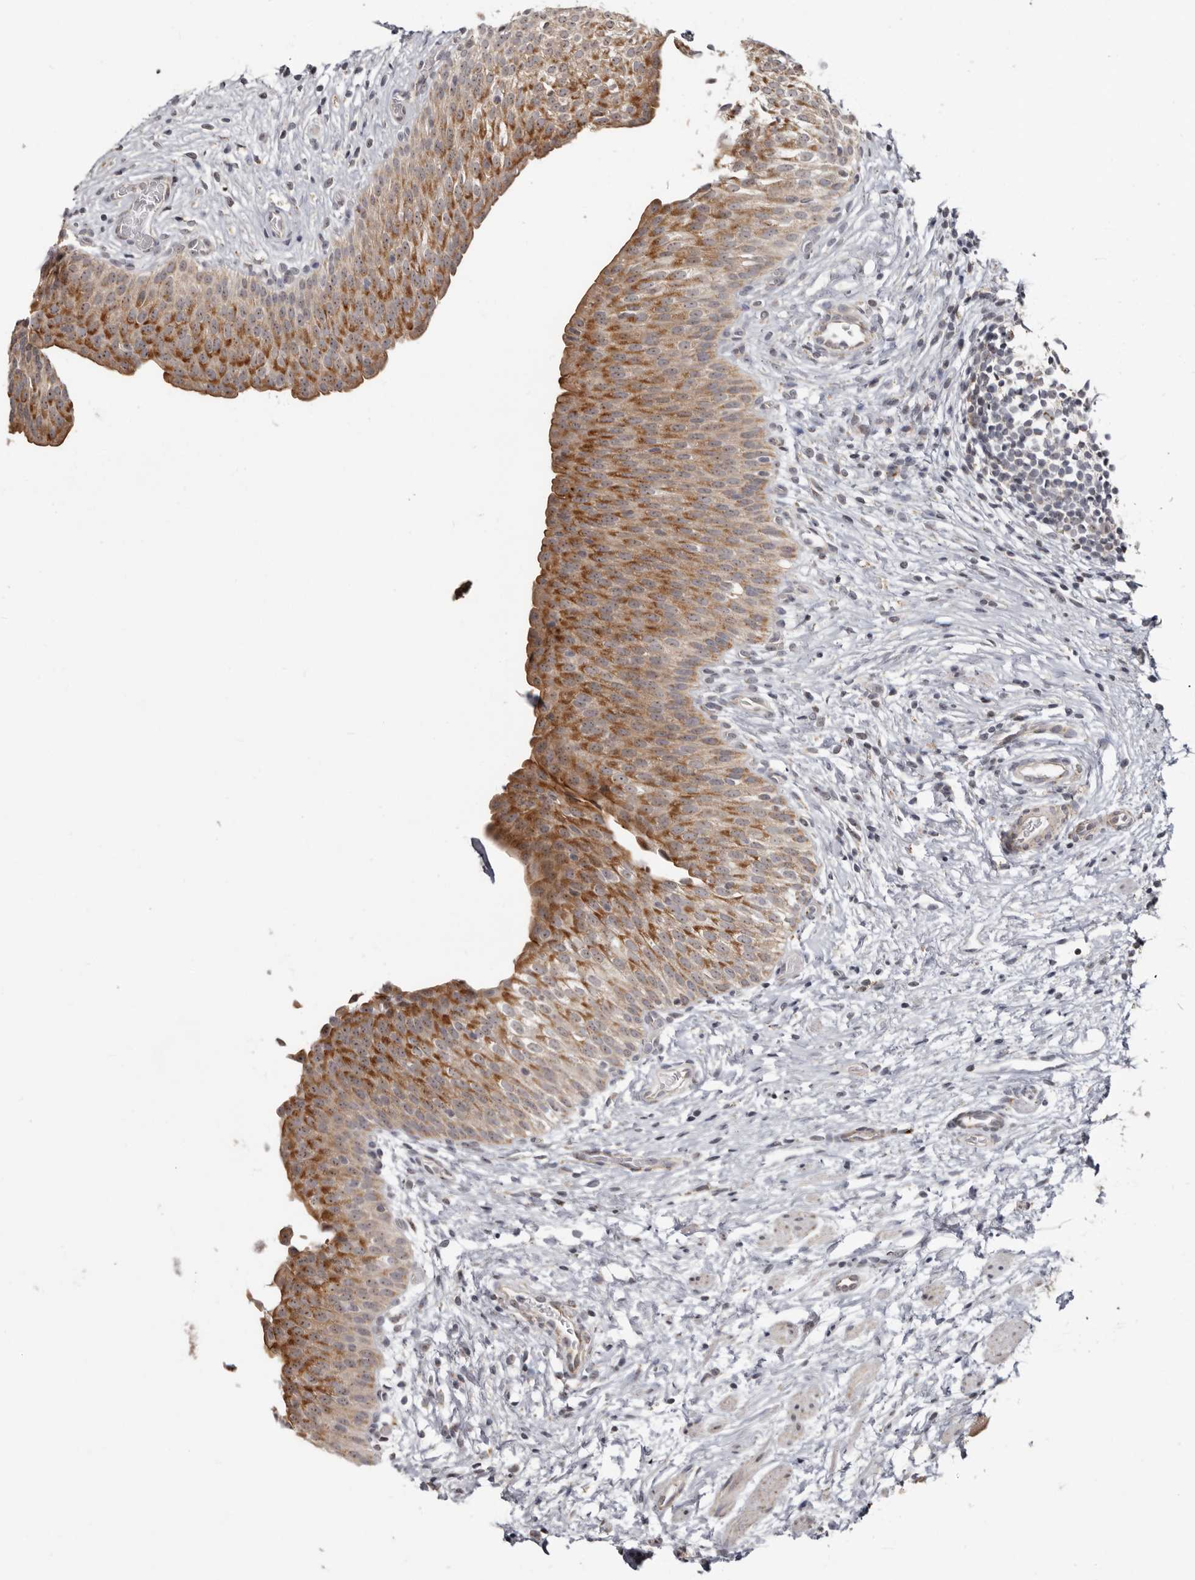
{"staining": {"intensity": "moderate", "quantity": ">75%", "location": "cytoplasmic/membranous,nuclear"}, "tissue": "urinary bladder", "cell_type": "Urothelial cells", "image_type": "normal", "snomed": [{"axis": "morphology", "description": "Normal tissue, NOS"}, {"axis": "topography", "description": "Urinary bladder"}], "caption": "Immunohistochemical staining of unremarkable urinary bladder displays >75% levels of moderate cytoplasmic/membranous,nuclear protein positivity in approximately >75% of urothelial cells.", "gene": "BAD", "patient": {"sex": "male", "age": 1}}